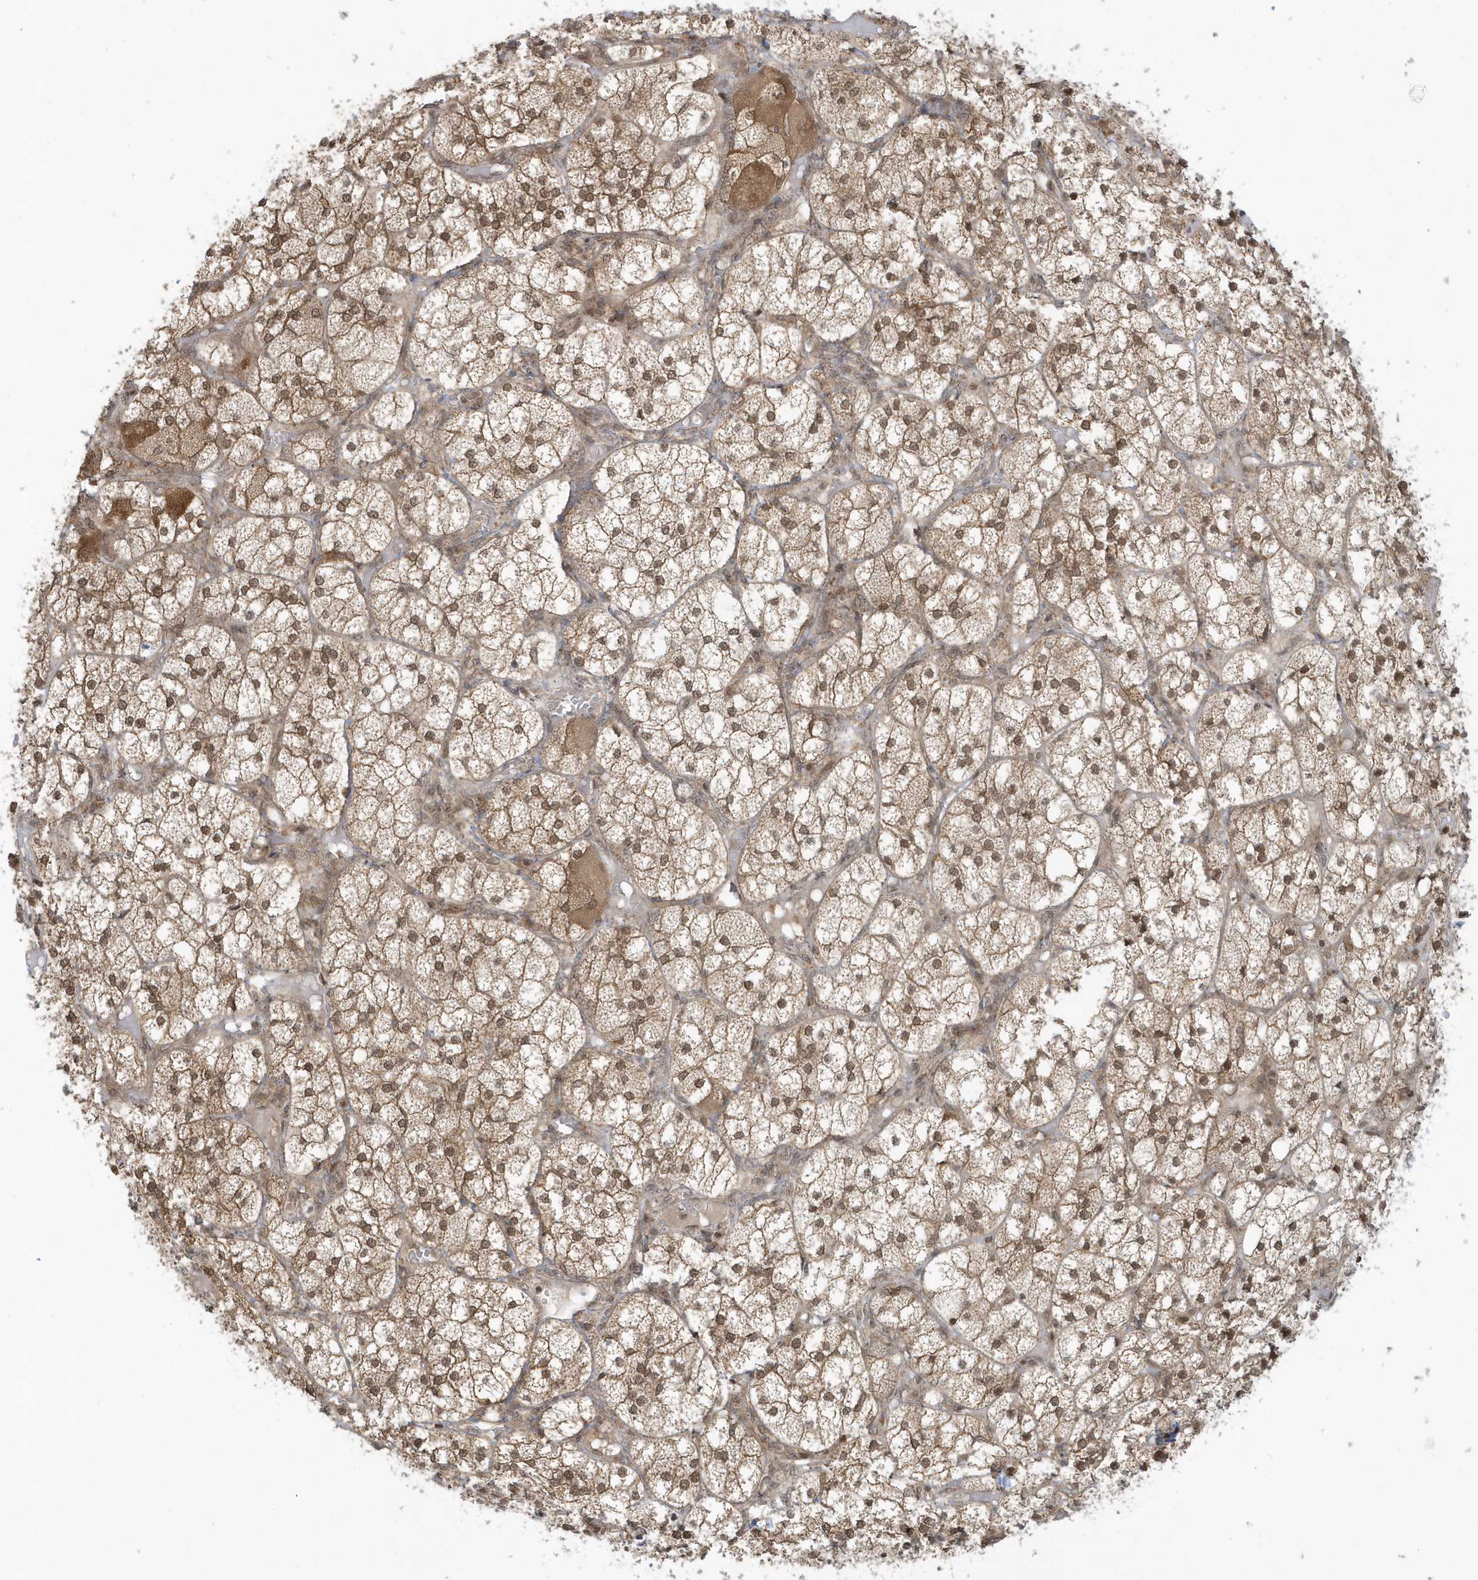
{"staining": {"intensity": "moderate", "quantity": ">75%", "location": "cytoplasmic/membranous,nuclear"}, "tissue": "adrenal gland", "cell_type": "Glandular cells", "image_type": "normal", "snomed": [{"axis": "morphology", "description": "Normal tissue, NOS"}, {"axis": "topography", "description": "Adrenal gland"}], "caption": "Approximately >75% of glandular cells in unremarkable human adrenal gland exhibit moderate cytoplasmic/membranous,nuclear protein expression as visualized by brown immunohistochemical staining.", "gene": "PPP1R7", "patient": {"sex": "female", "age": 61}}